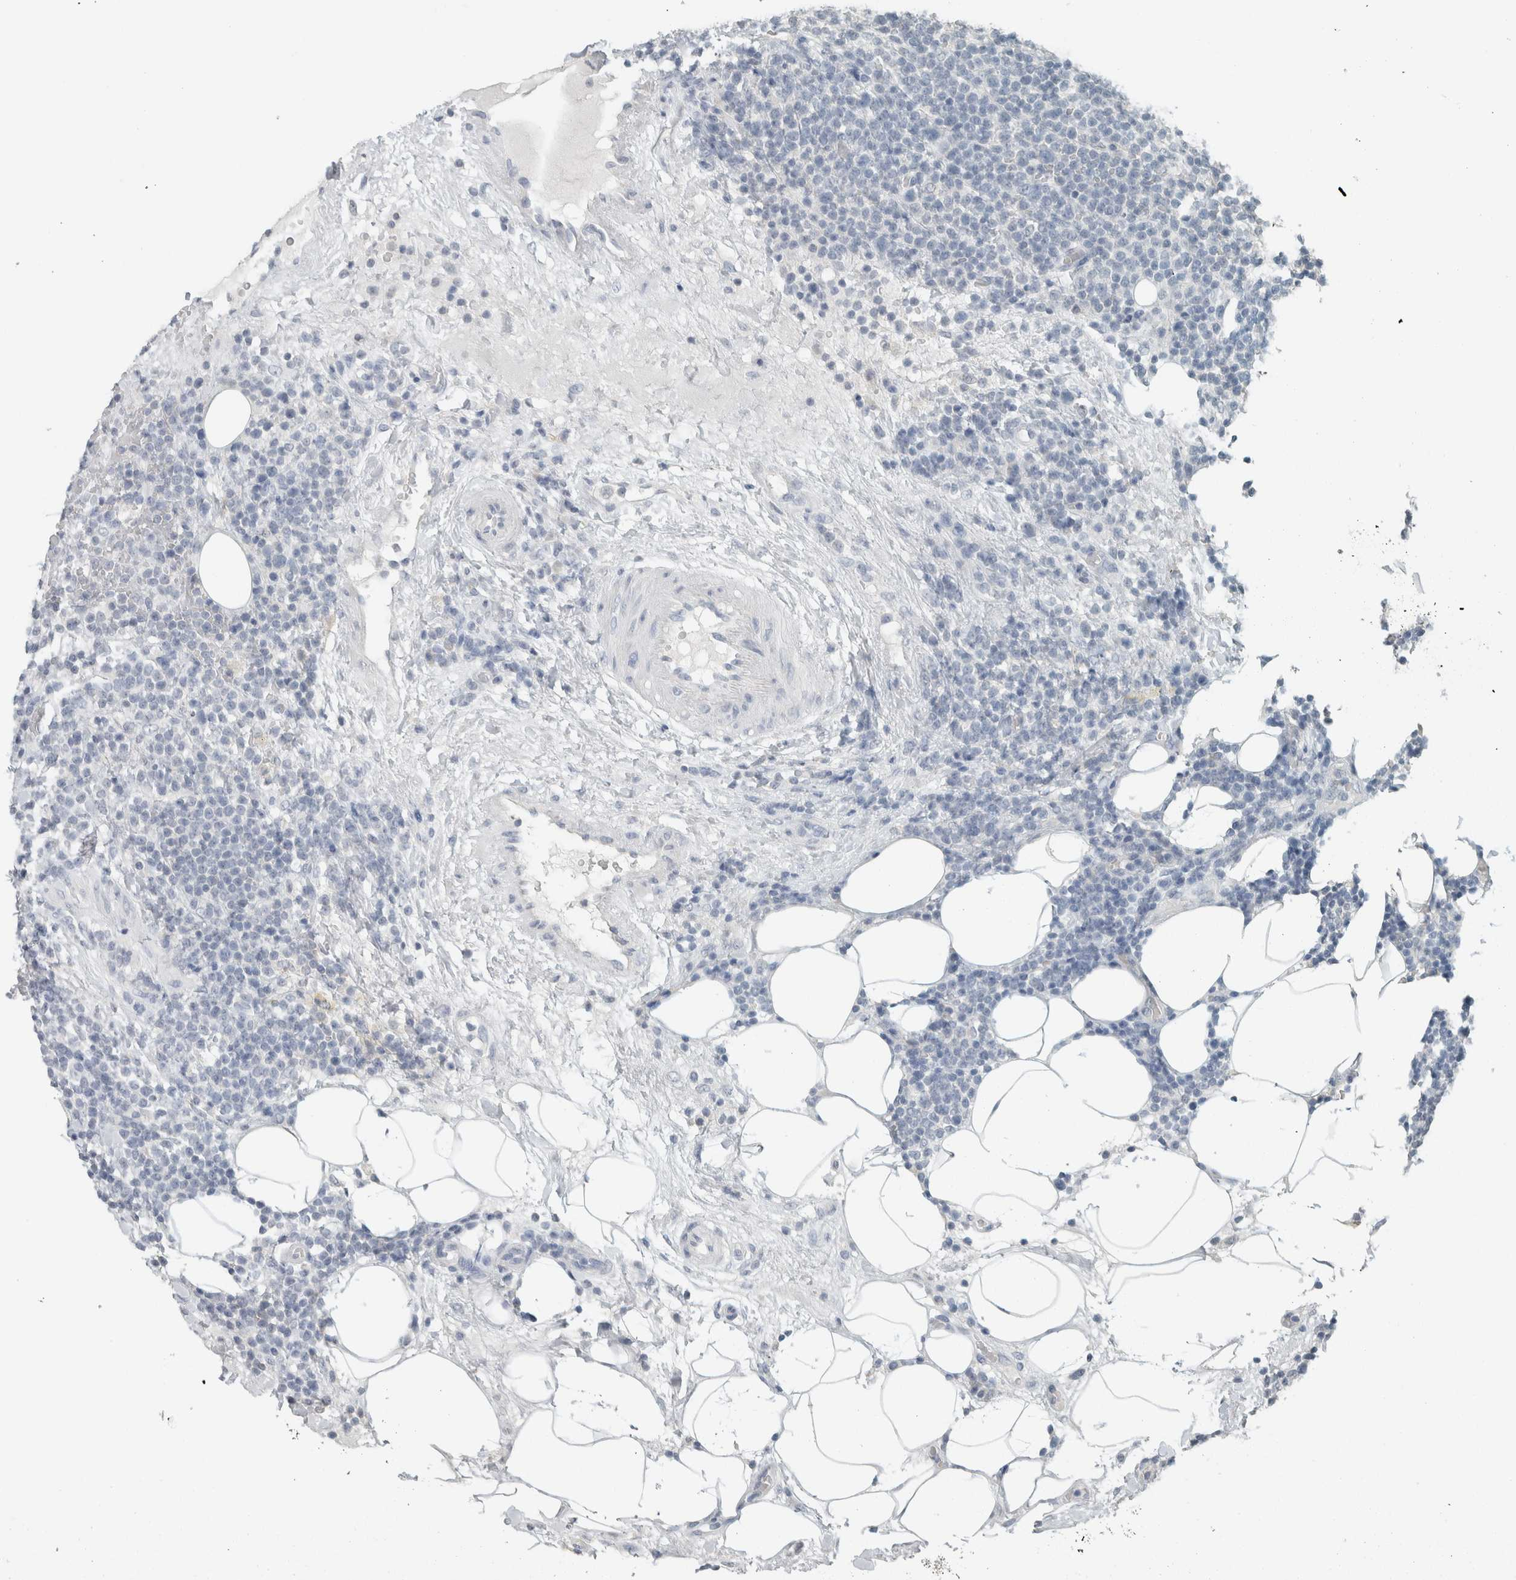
{"staining": {"intensity": "negative", "quantity": "none", "location": "none"}, "tissue": "lymphoma", "cell_type": "Tumor cells", "image_type": "cancer", "snomed": [{"axis": "morphology", "description": "Malignant lymphoma, non-Hodgkin's type, High grade"}, {"axis": "topography", "description": "Lymph node"}], "caption": "IHC image of neoplastic tissue: lymphoma stained with DAB (3,3'-diaminobenzidine) displays no significant protein positivity in tumor cells.", "gene": "TRIT1", "patient": {"sex": "male", "age": 61}}